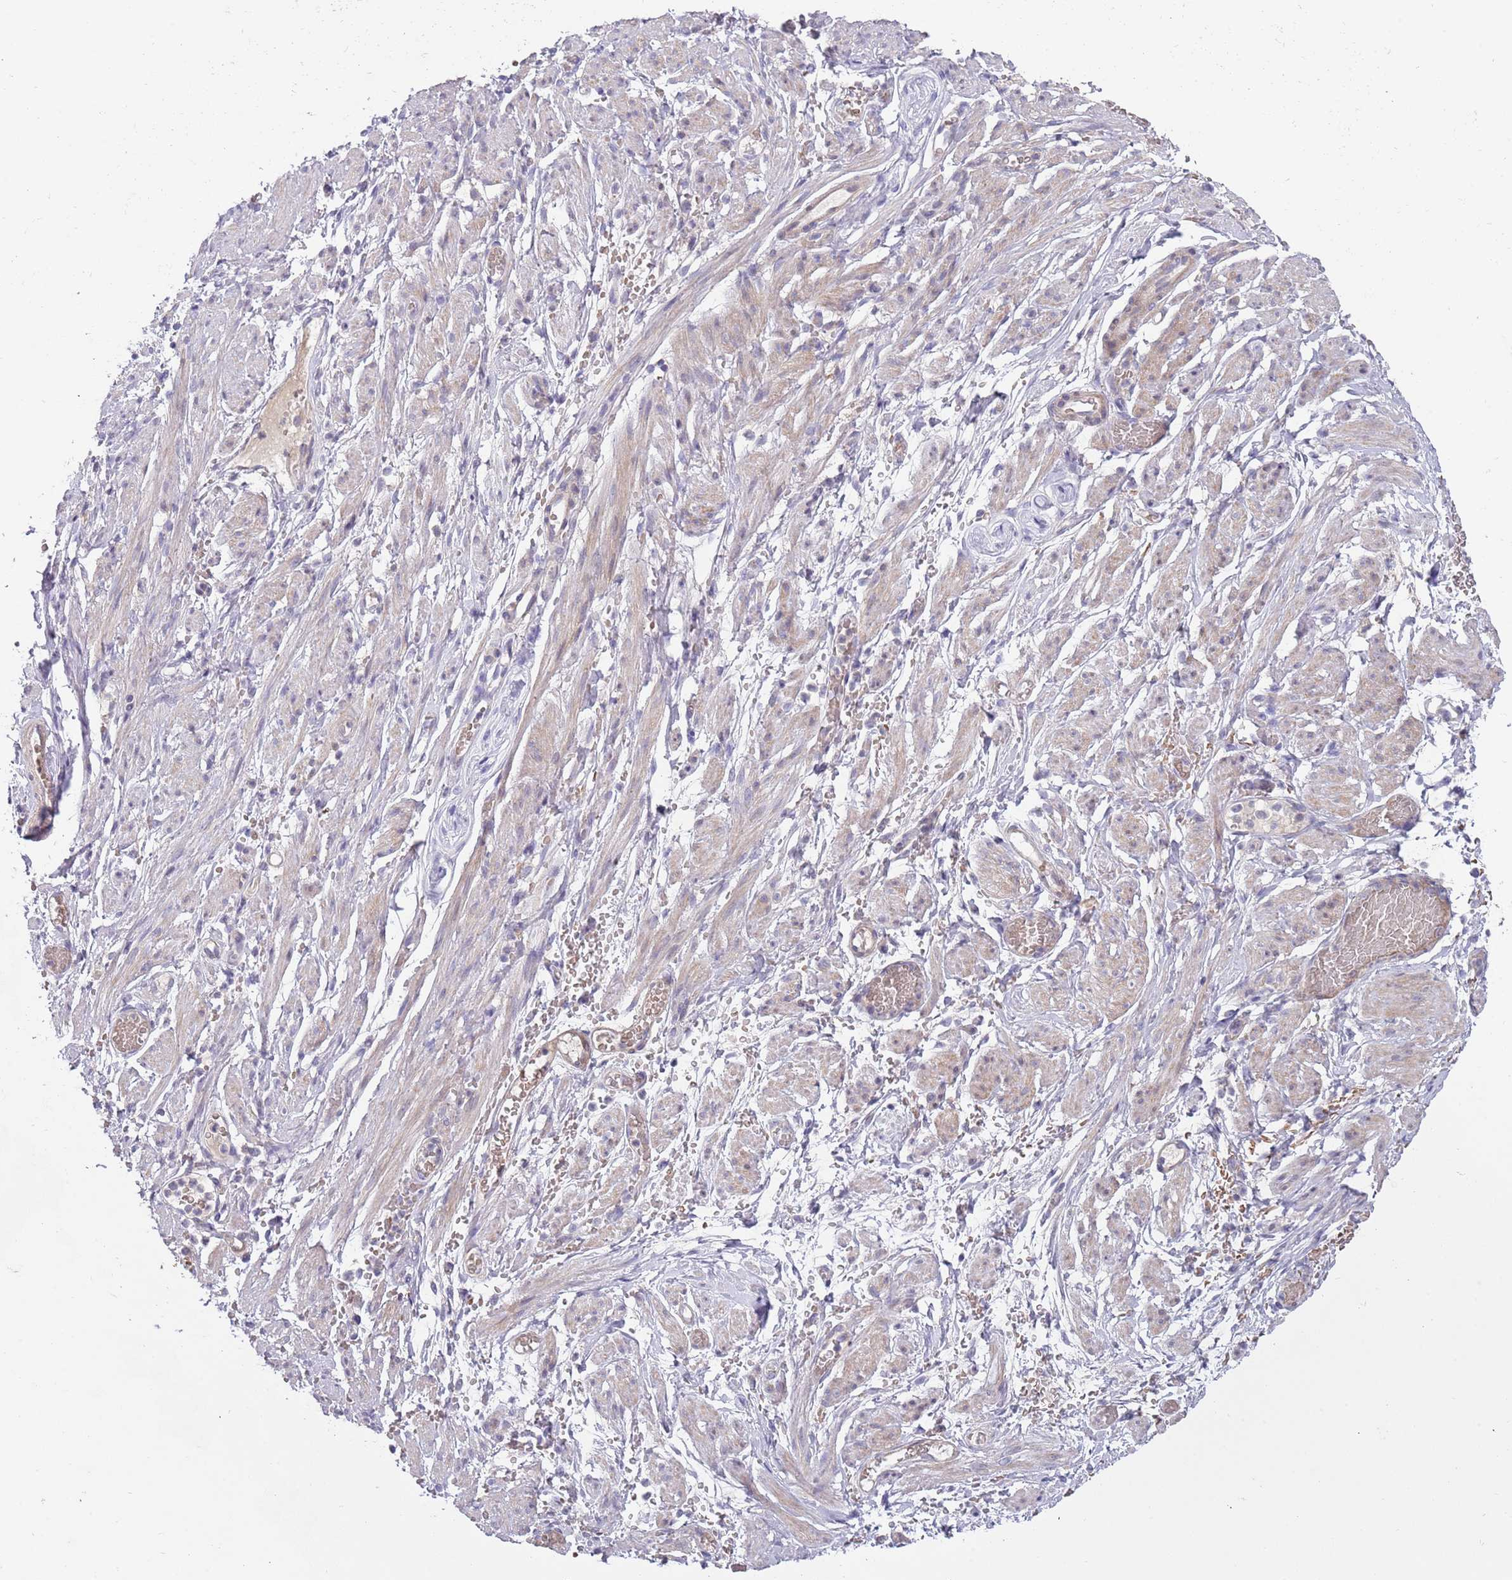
{"staining": {"intensity": "negative", "quantity": "none", "location": "none"}, "tissue": "adipose tissue", "cell_type": "Adipocytes", "image_type": "normal", "snomed": [{"axis": "morphology", "description": "Normal tissue, NOS"}, {"axis": "topography", "description": "Smooth muscle"}, {"axis": "topography", "description": "Peripheral nerve tissue"}], "caption": "DAB (3,3'-diaminobenzidine) immunohistochemical staining of benign adipose tissue displays no significant positivity in adipocytes. Nuclei are stained in blue.", "gene": "PRAC1", "patient": {"sex": "female", "age": 39}}